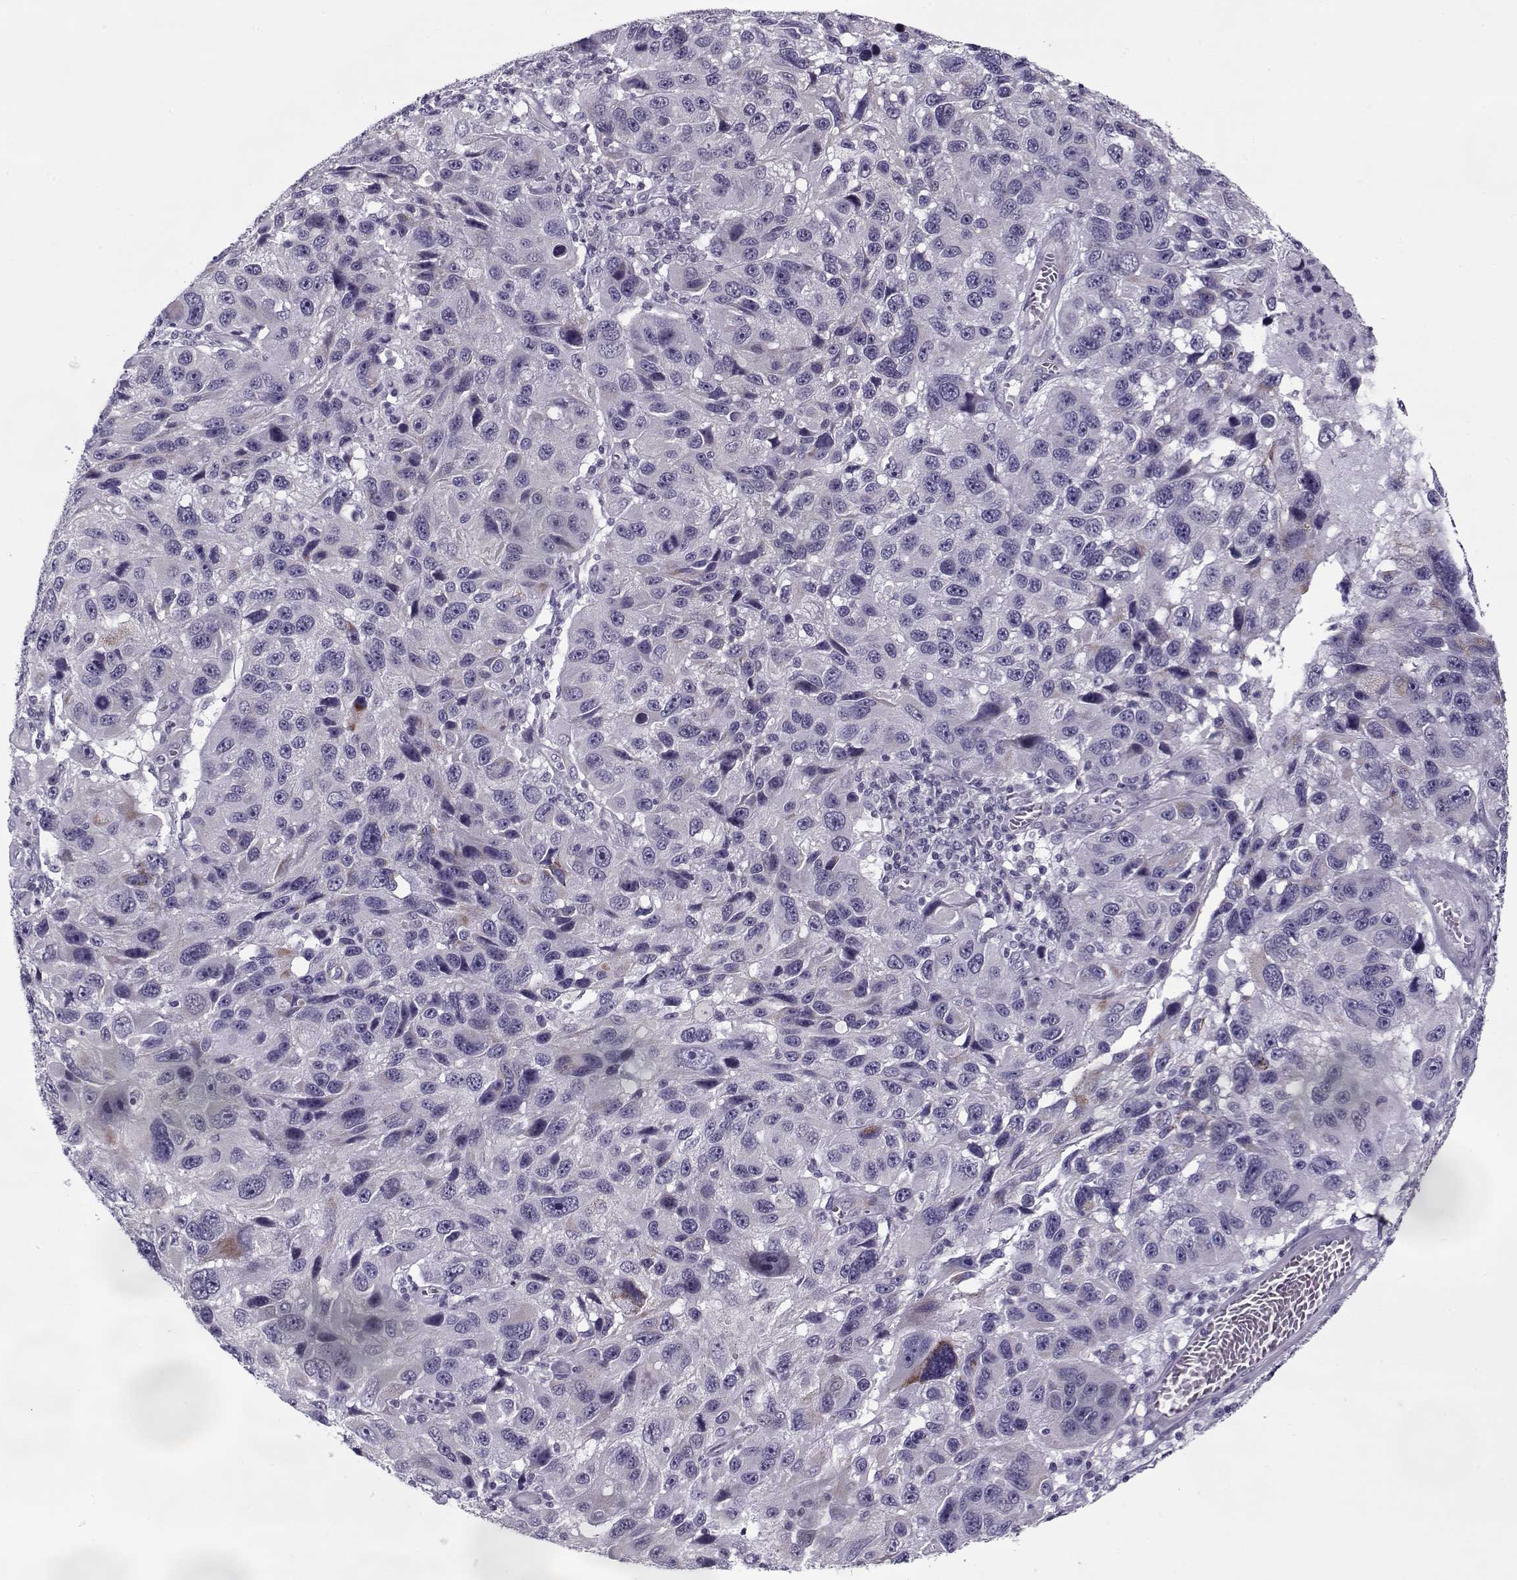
{"staining": {"intensity": "negative", "quantity": "none", "location": "none"}, "tissue": "melanoma", "cell_type": "Tumor cells", "image_type": "cancer", "snomed": [{"axis": "morphology", "description": "Malignant melanoma, NOS"}, {"axis": "topography", "description": "Skin"}], "caption": "Tumor cells are negative for protein expression in human melanoma.", "gene": "PP2D1", "patient": {"sex": "male", "age": 53}}